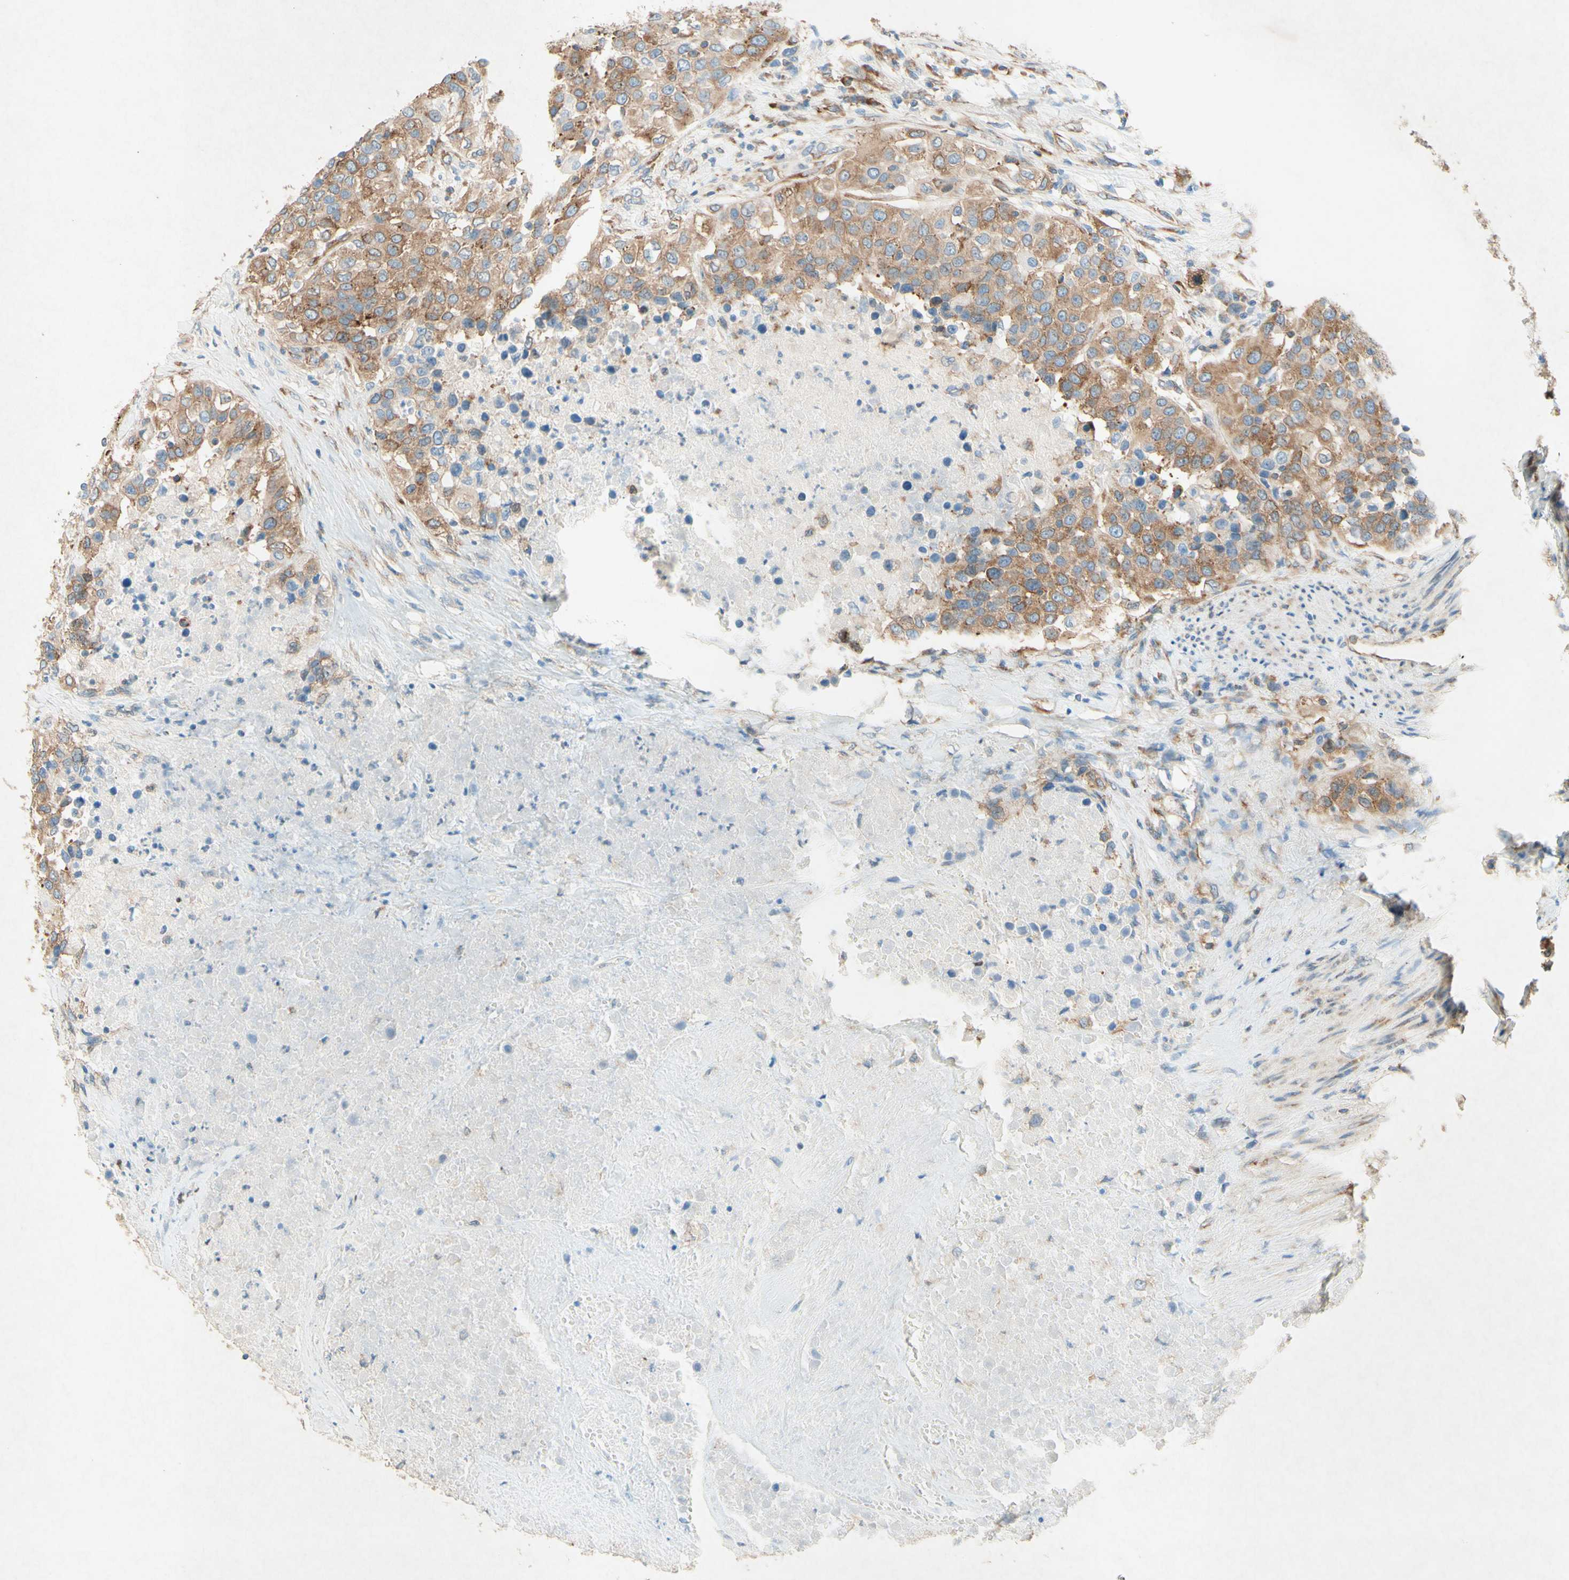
{"staining": {"intensity": "moderate", "quantity": ">75%", "location": "cytoplasmic/membranous"}, "tissue": "urothelial cancer", "cell_type": "Tumor cells", "image_type": "cancer", "snomed": [{"axis": "morphology", "description": "Urothelial carcinoma, High grade"}, {"axis": "topography", "description": "Urinary bladder"}], "caption": "This is an image of immunohistochemistry staining of urothelial cancer, which shows moderate expression in the cytoplasmic/membranous of tumor cells.", "gene": "PABPC1", "patient": {"sex": "female", "age": 80}}